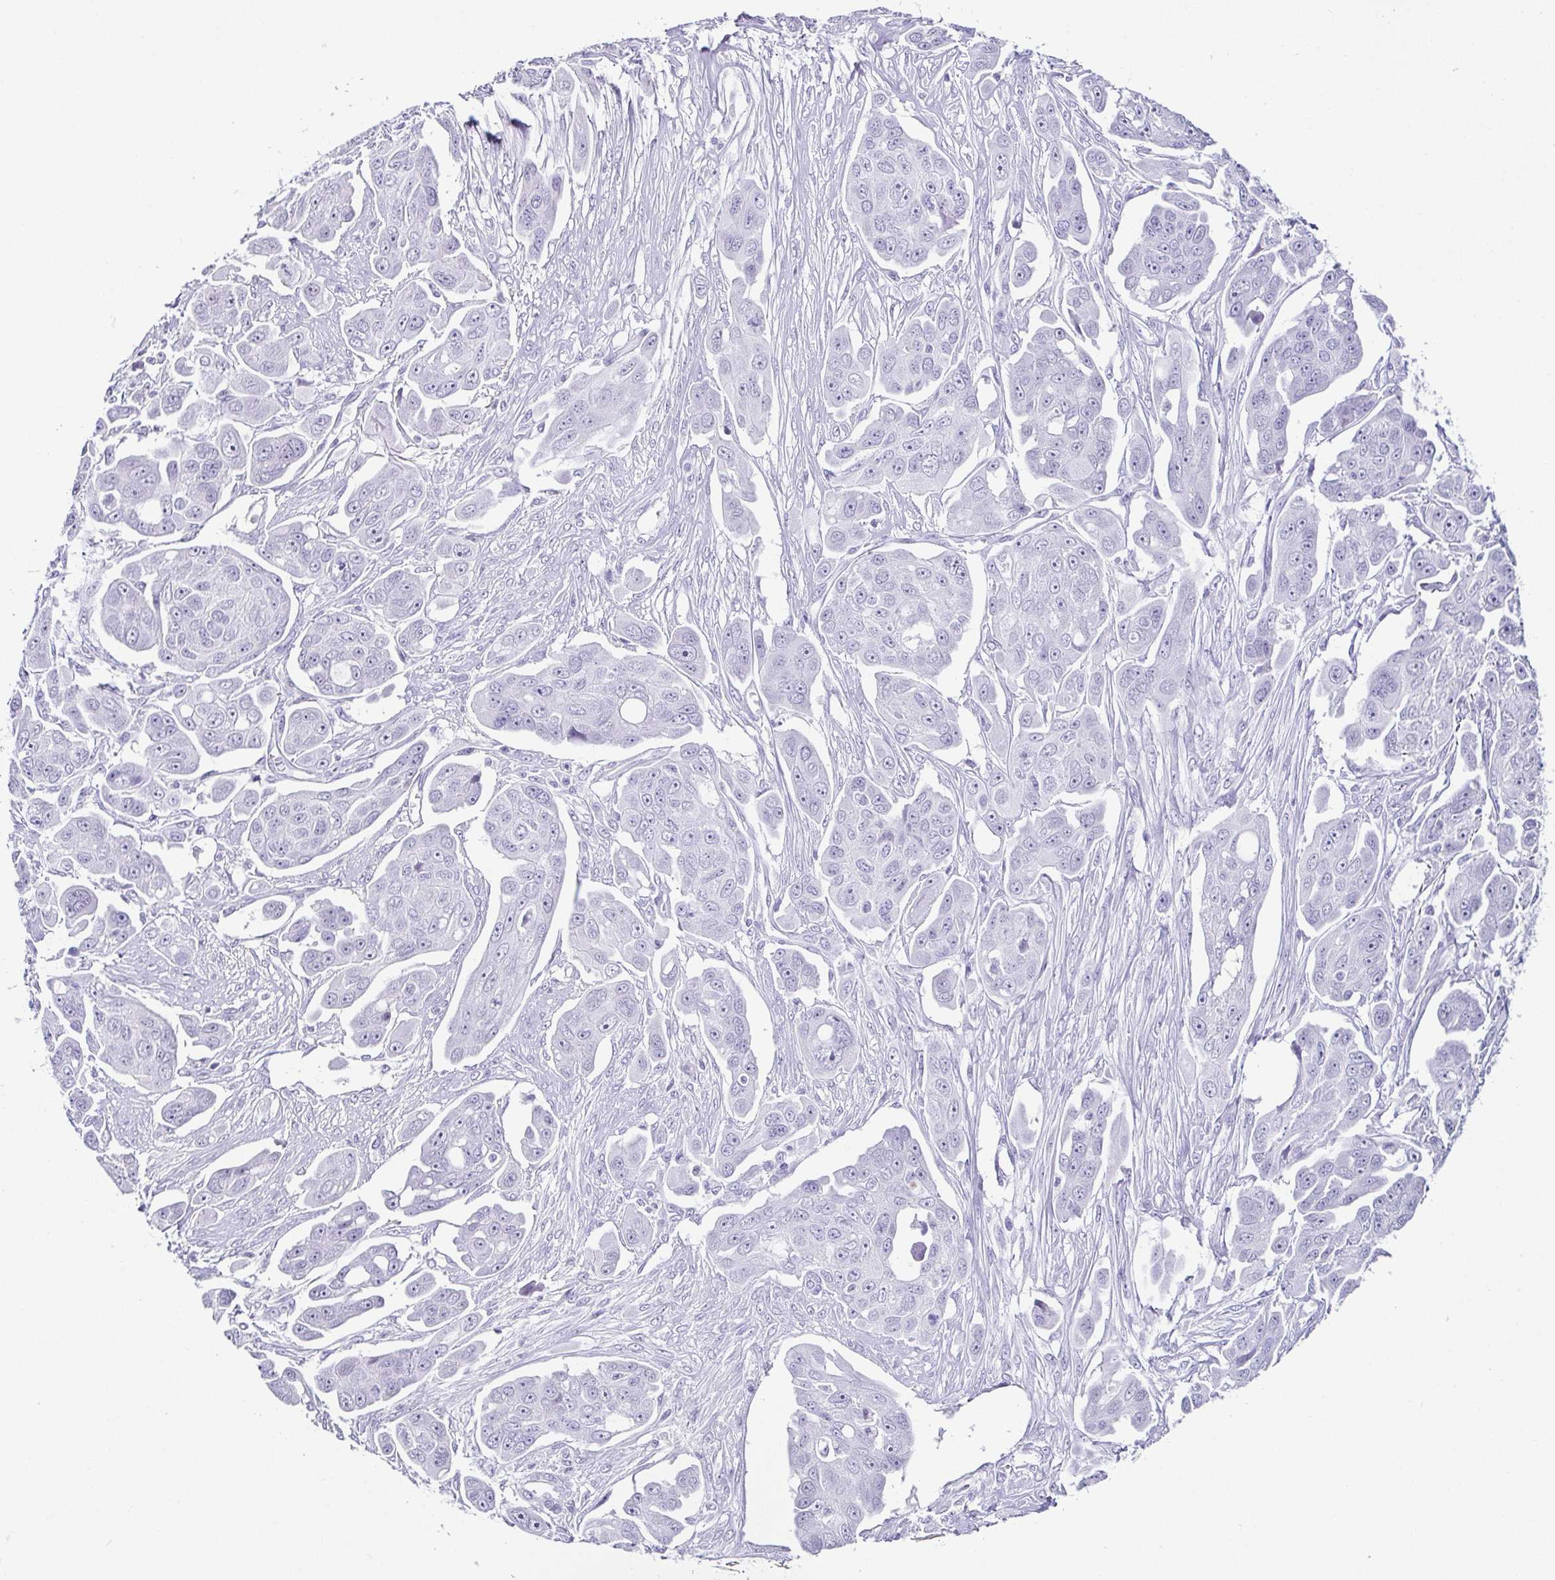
{"staining": {"intensity": "negative", "quantity": "none", "location": "none"}, "tissue": "ovarian cancer", "cell_type": "Tumor cells", "image_type": "cancer", "snomed": [{"axis": "morphology", "description": "Carcinoma, endometroid"}, {"axis": "topography", "description": "Ovary"}], "caption": "An immunohistochemistry (IHC) micrograph of ovarian cancer is shown. There is no staining in tumor cells of ovarian cancer.", "gene": "ESX1", "patient": {"sex": "female", "age": 70}}